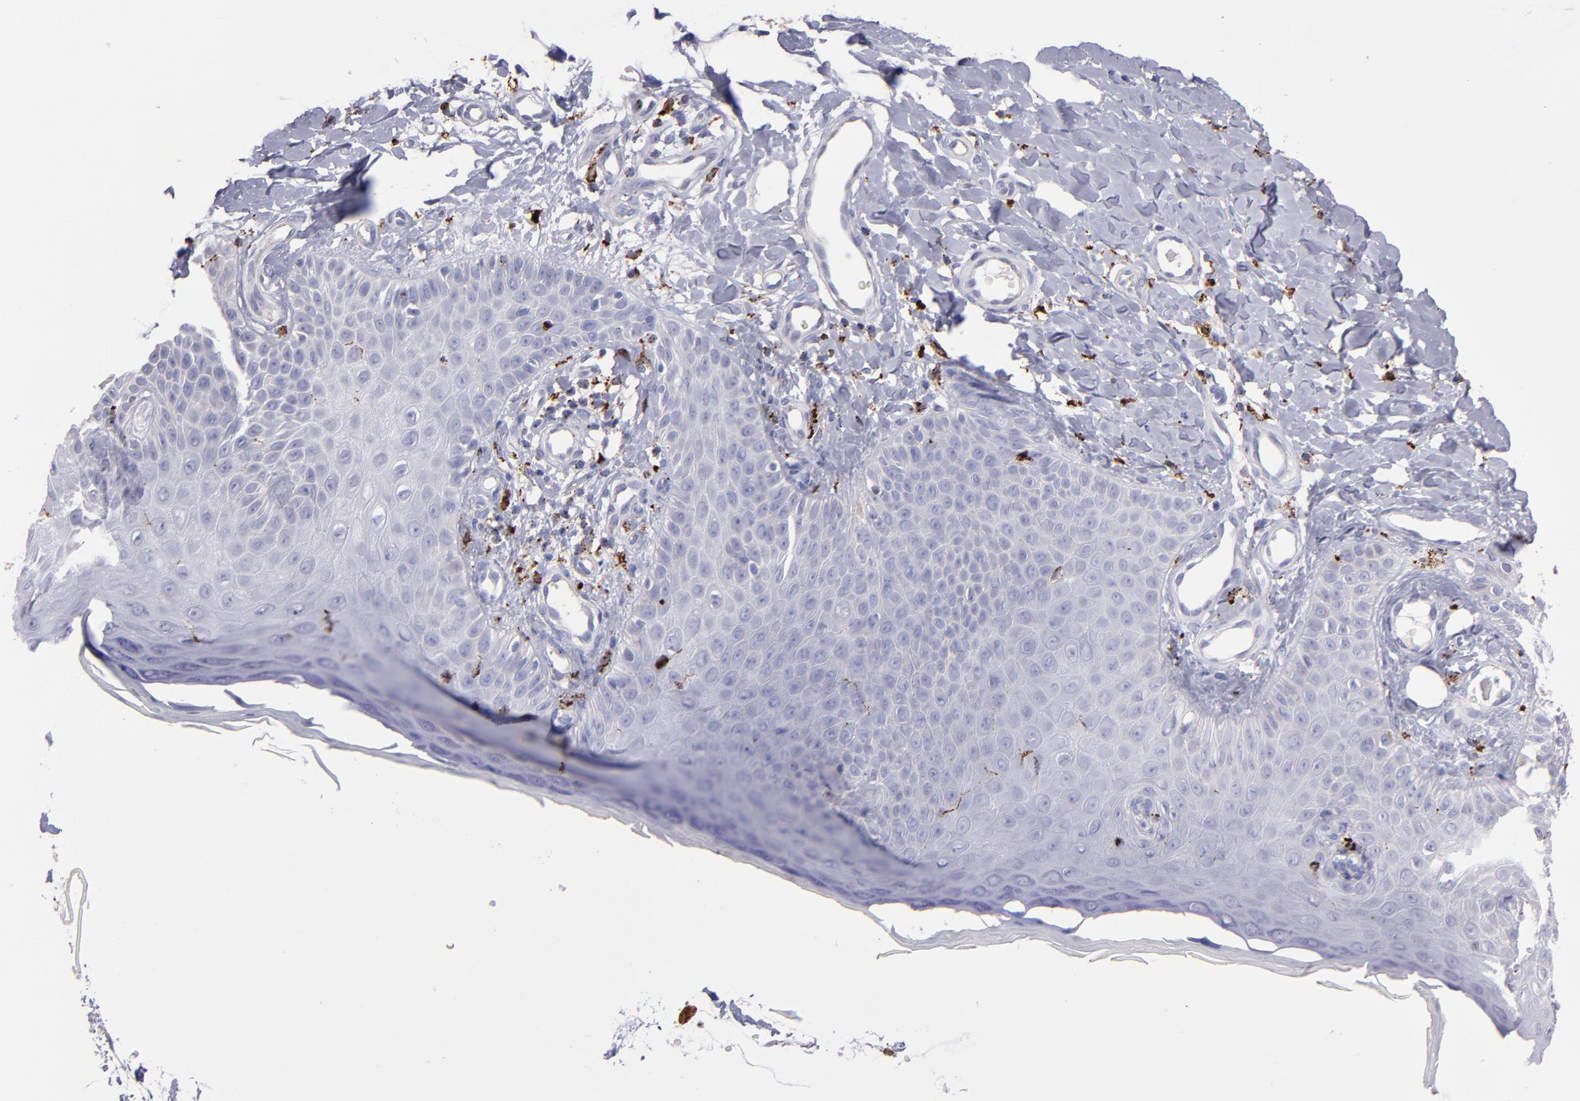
{"staining": {"intensity": "negative", "quantity": "none", "location": "none"}, "tissue": "skin cancer", "cell_type": "Tumor cells", "image_type": "cancer", "snomed": [{"axis": "morphology", "description": "Squamous cell carcinoma, NOS"}, {"axis": "topography", "description": "Skin"}], "caption": "Tumor cells show no significant protein staining in skin cancer.", "gene": "CTSS", "patient": {"sex": "female", "age": 40}}